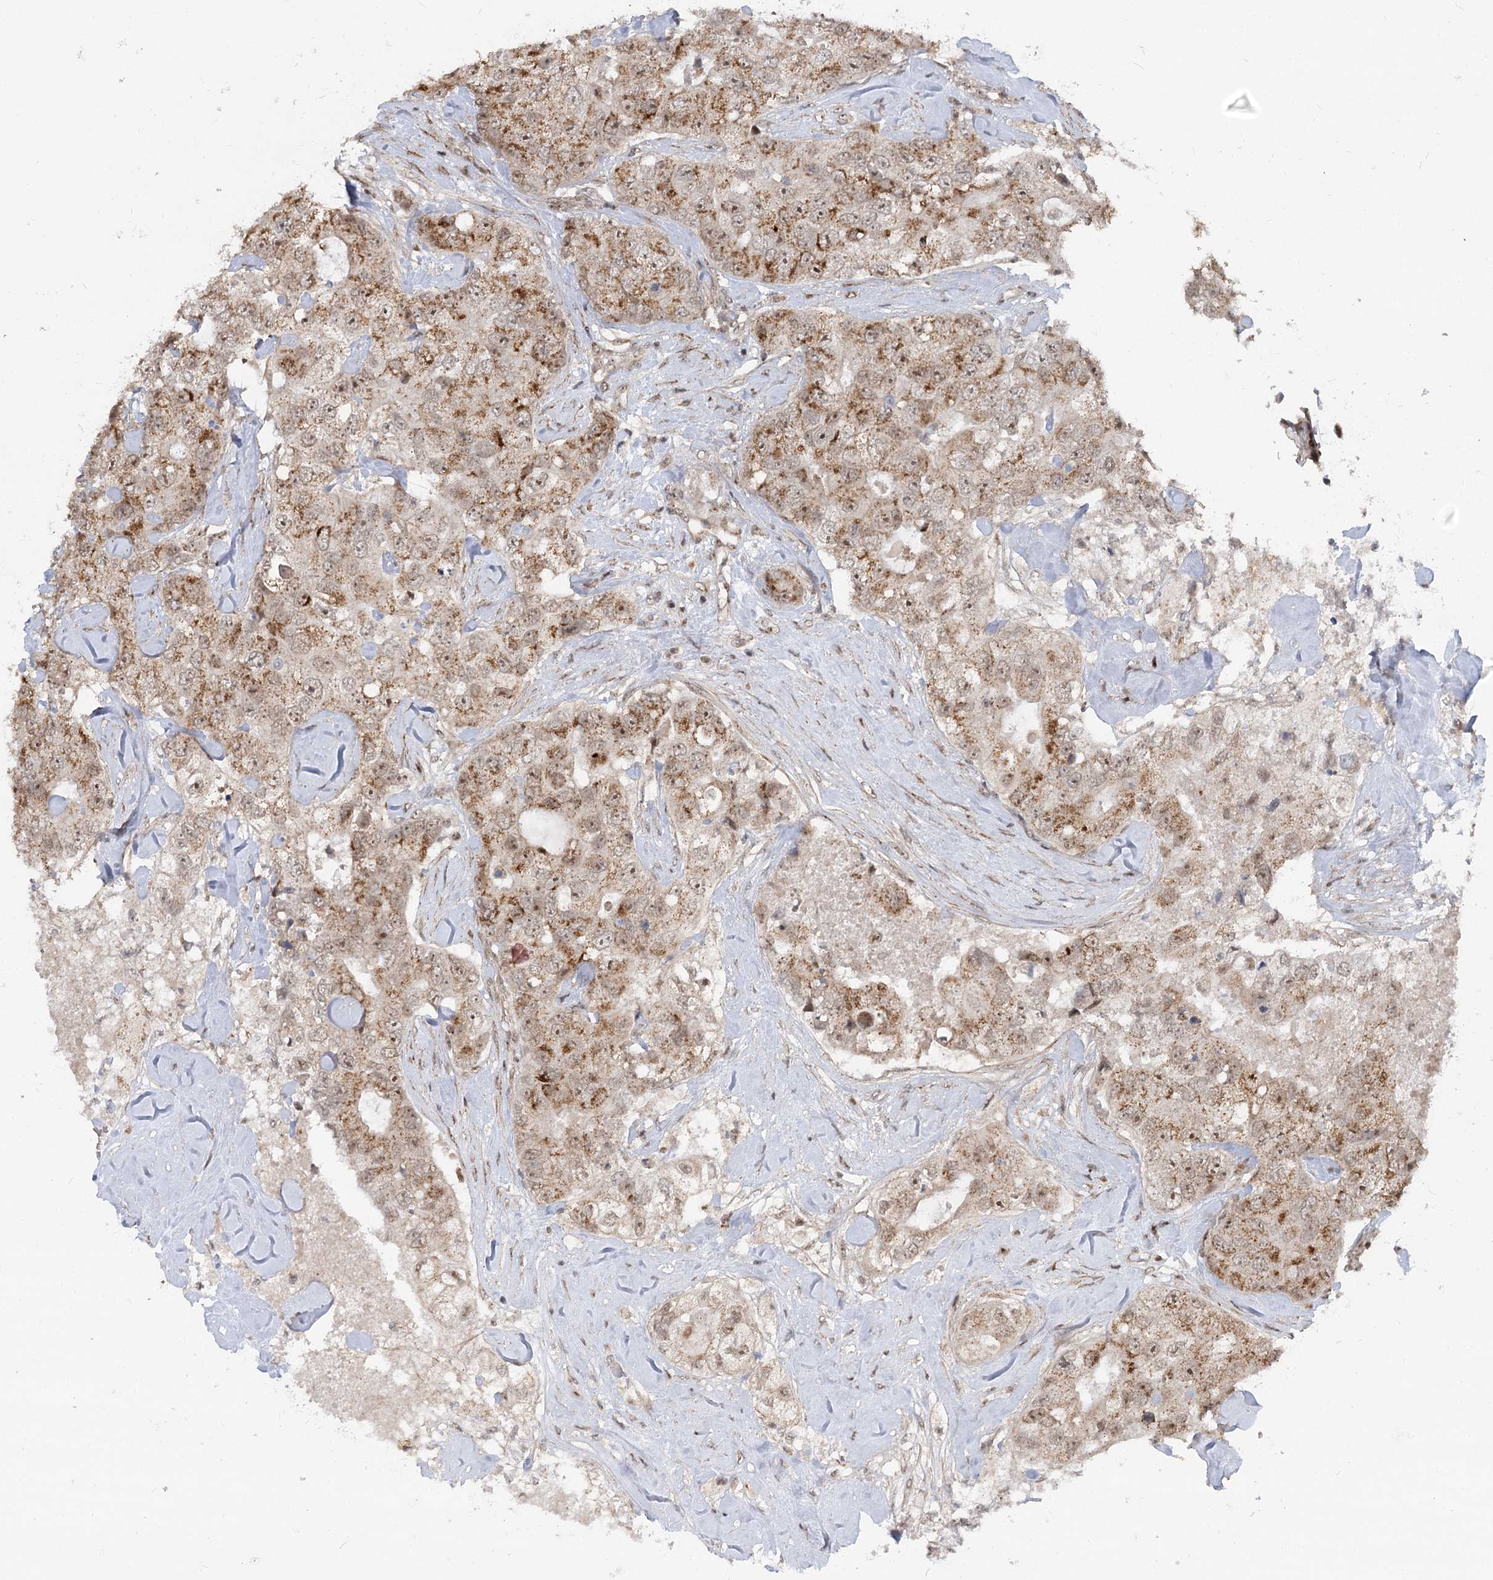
{"staining": {"intensity": "moderate", "quantity": ">75%", "location": "cytoplasmic/membranous,nuclear"}, "tissue": "breast cancer", "cell_type": "Tumor cells", "image_type": "cancer", "snomed": [{"axis": "morphology", "description": "Duct carcinoma"}, {"axis": "topography", "description": "Breast"}], "caption": "About >75% of tumor cells in human breast cancer demonstrate moderate cytoplasmic/membranous and nuclear protein positivity as visualized by brown immunohistochemical staining.", "gene": "GNL3L", "patient": {"sex": "female", "age": 62}}